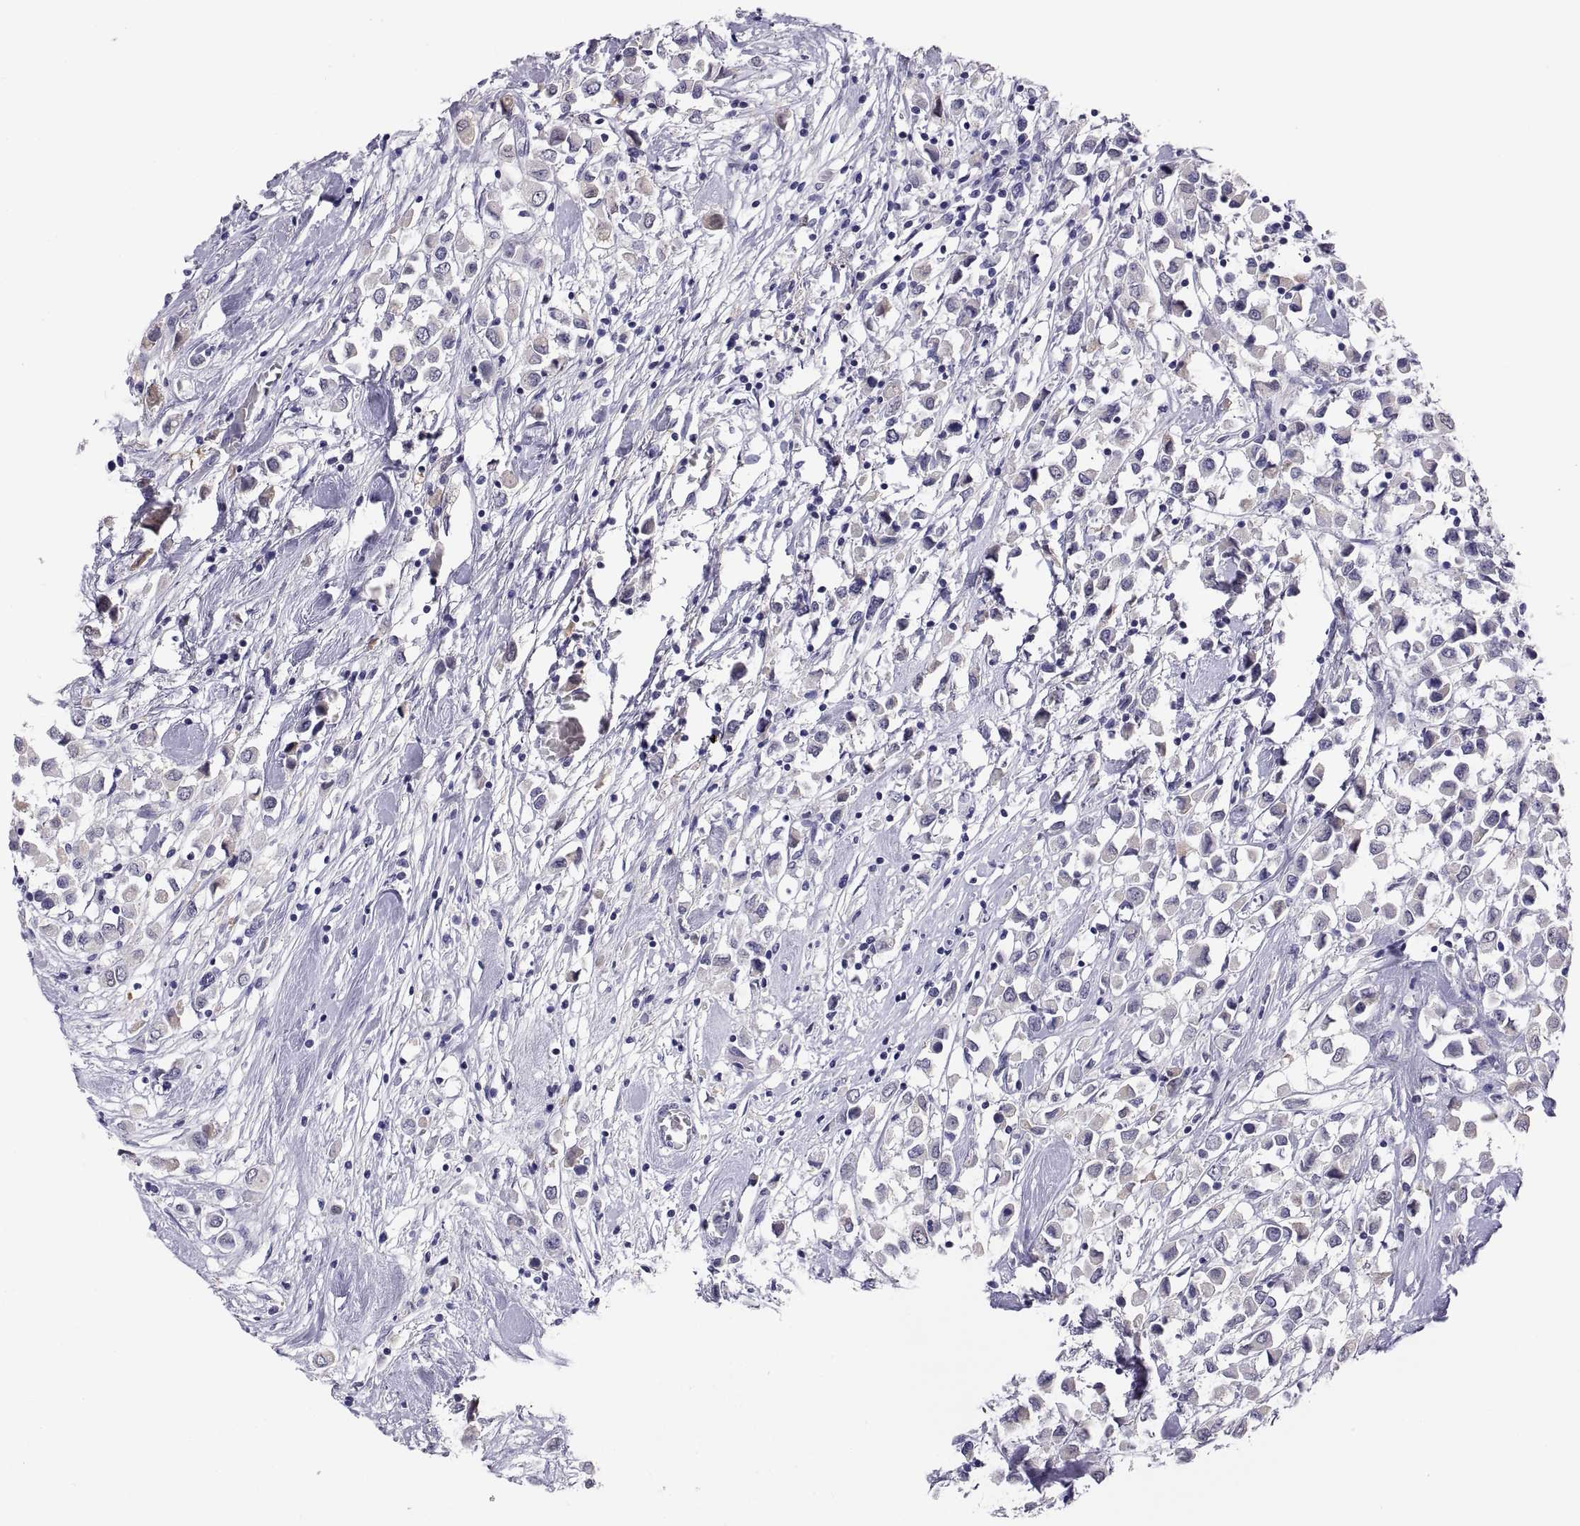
{"staining": {"intensity": "negative", "quantity": "none", "location": "none"}, "tissue": "breast cancer", "cell_type": "Tumor cells", "image_type": "cancer", "snomed": [{"axis": "morphology", "description": "Duct carcinoma"}, {"axis": "topography", "description": "Breast"}], "caption": "An immunohistochemistry (IHC) image of breast cancer is shown. There is no staining in tumor cells of breast cancer.", "gene": "STRC", "patient": {"sex": "female", "age": 61}}